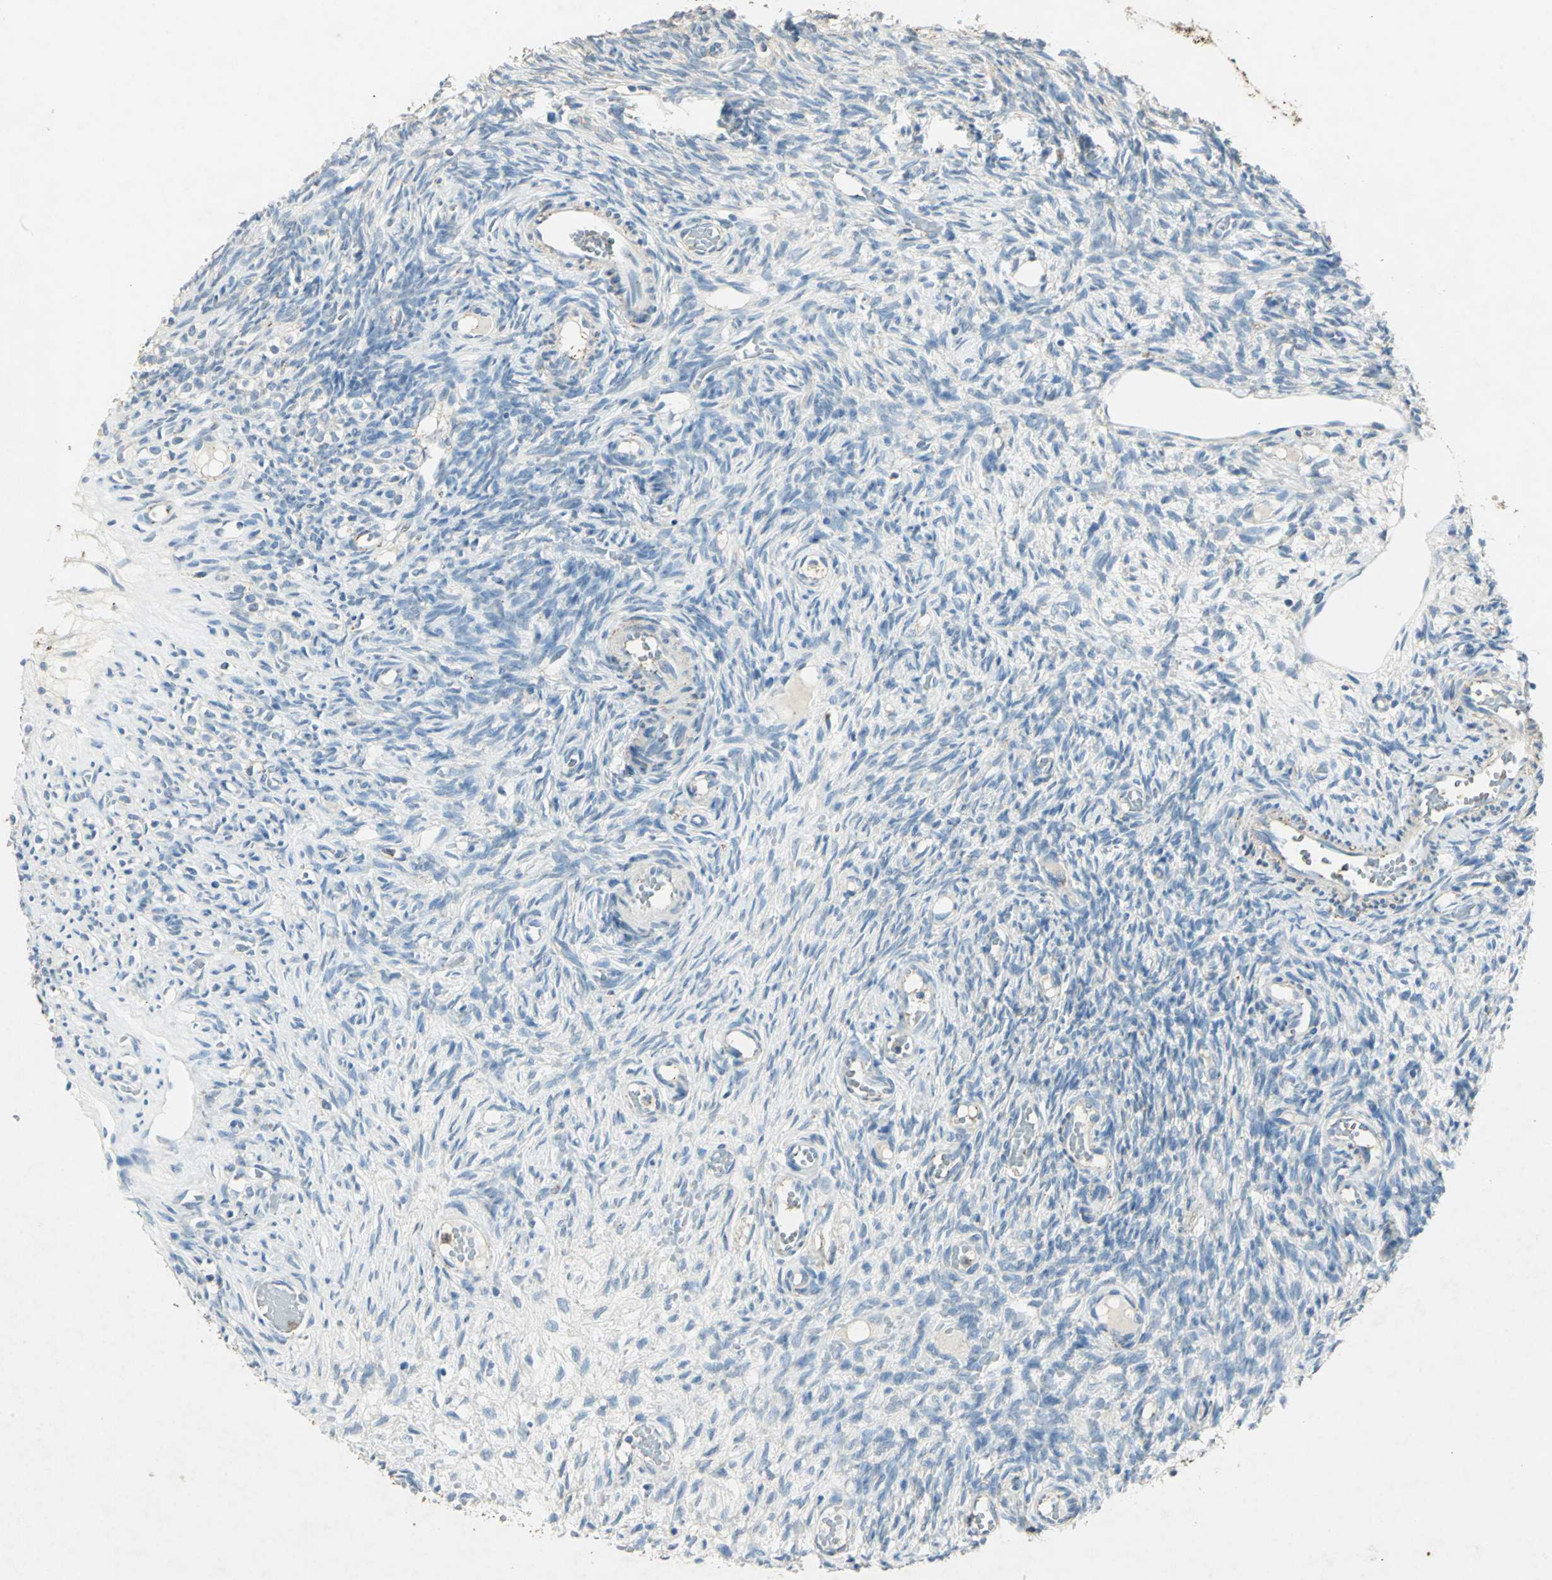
{"staining": {"intensity": "negative", "quantity": "none", "location": "none"}, "tissue": "ovary", "cell_type": "Ovarian stroma cells", "image_type": "normal", "snomed": [{"axis": "morphology", "description": "Normal tissue, NOS"}, {"axis": "topography", "description": "Ovary"}], "caption": "This is an IHC image of unremarkable ovary. There is no positivity in ovarian stroma cells.", "gene": "CAMK2B", "patient": {"sex": "female", "age": 35}}